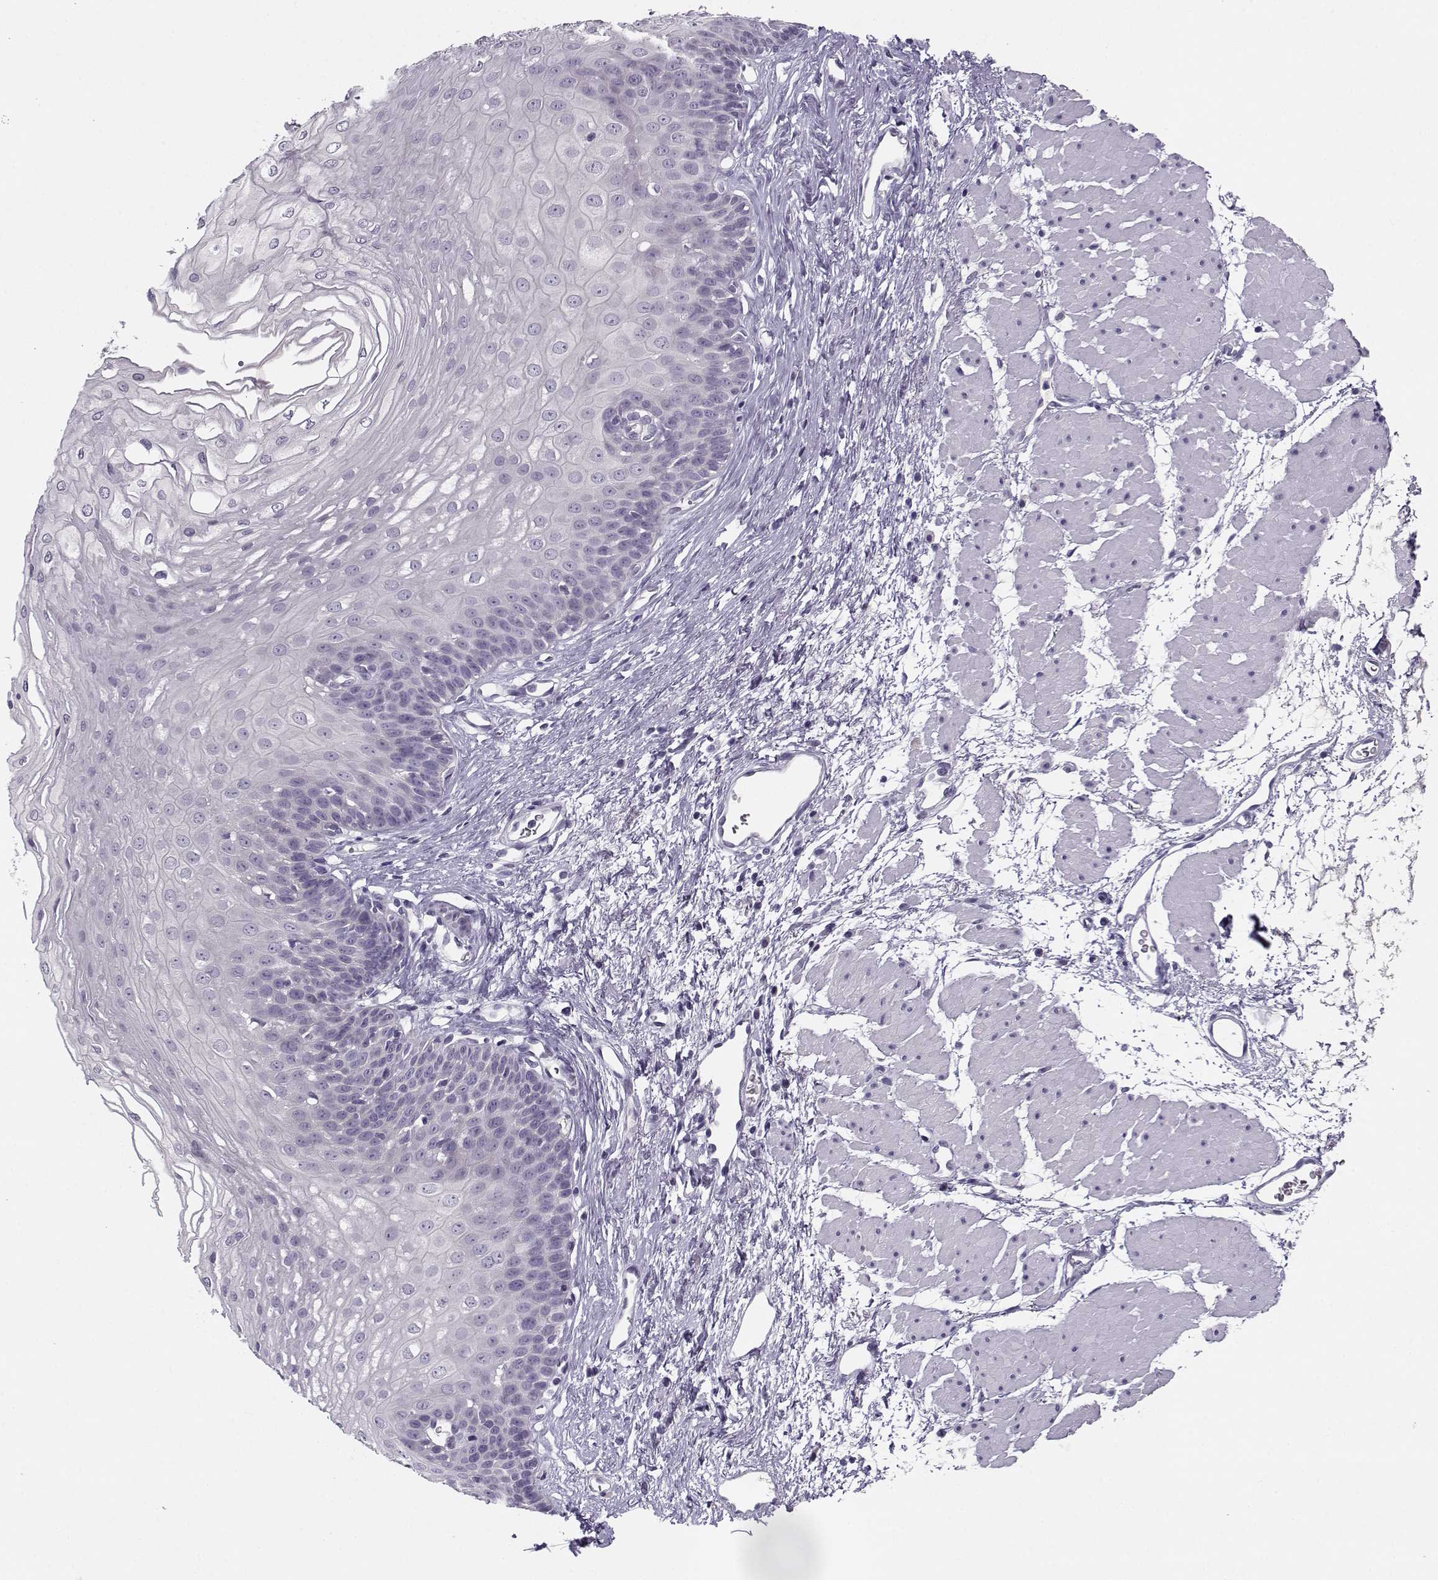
{"staining": {"intensity": "negative", "quantity": "none", "location": "none"}, "tissue": "esophagus", "cell_type": "Squamous epithelial cells", "image_type": "normal", "snomed": [{"axis": "morphology", "description": "Normal tissue, NOS"}, {"axis": "topography", "description": "Esophagus"}], "caption": "Esophagus stained for a protein using immunohistochemistry demonstrates no expression squamous epithelial cells.", "gene": "CFAP77", "patient": {"sex": "female", "age": 62}}